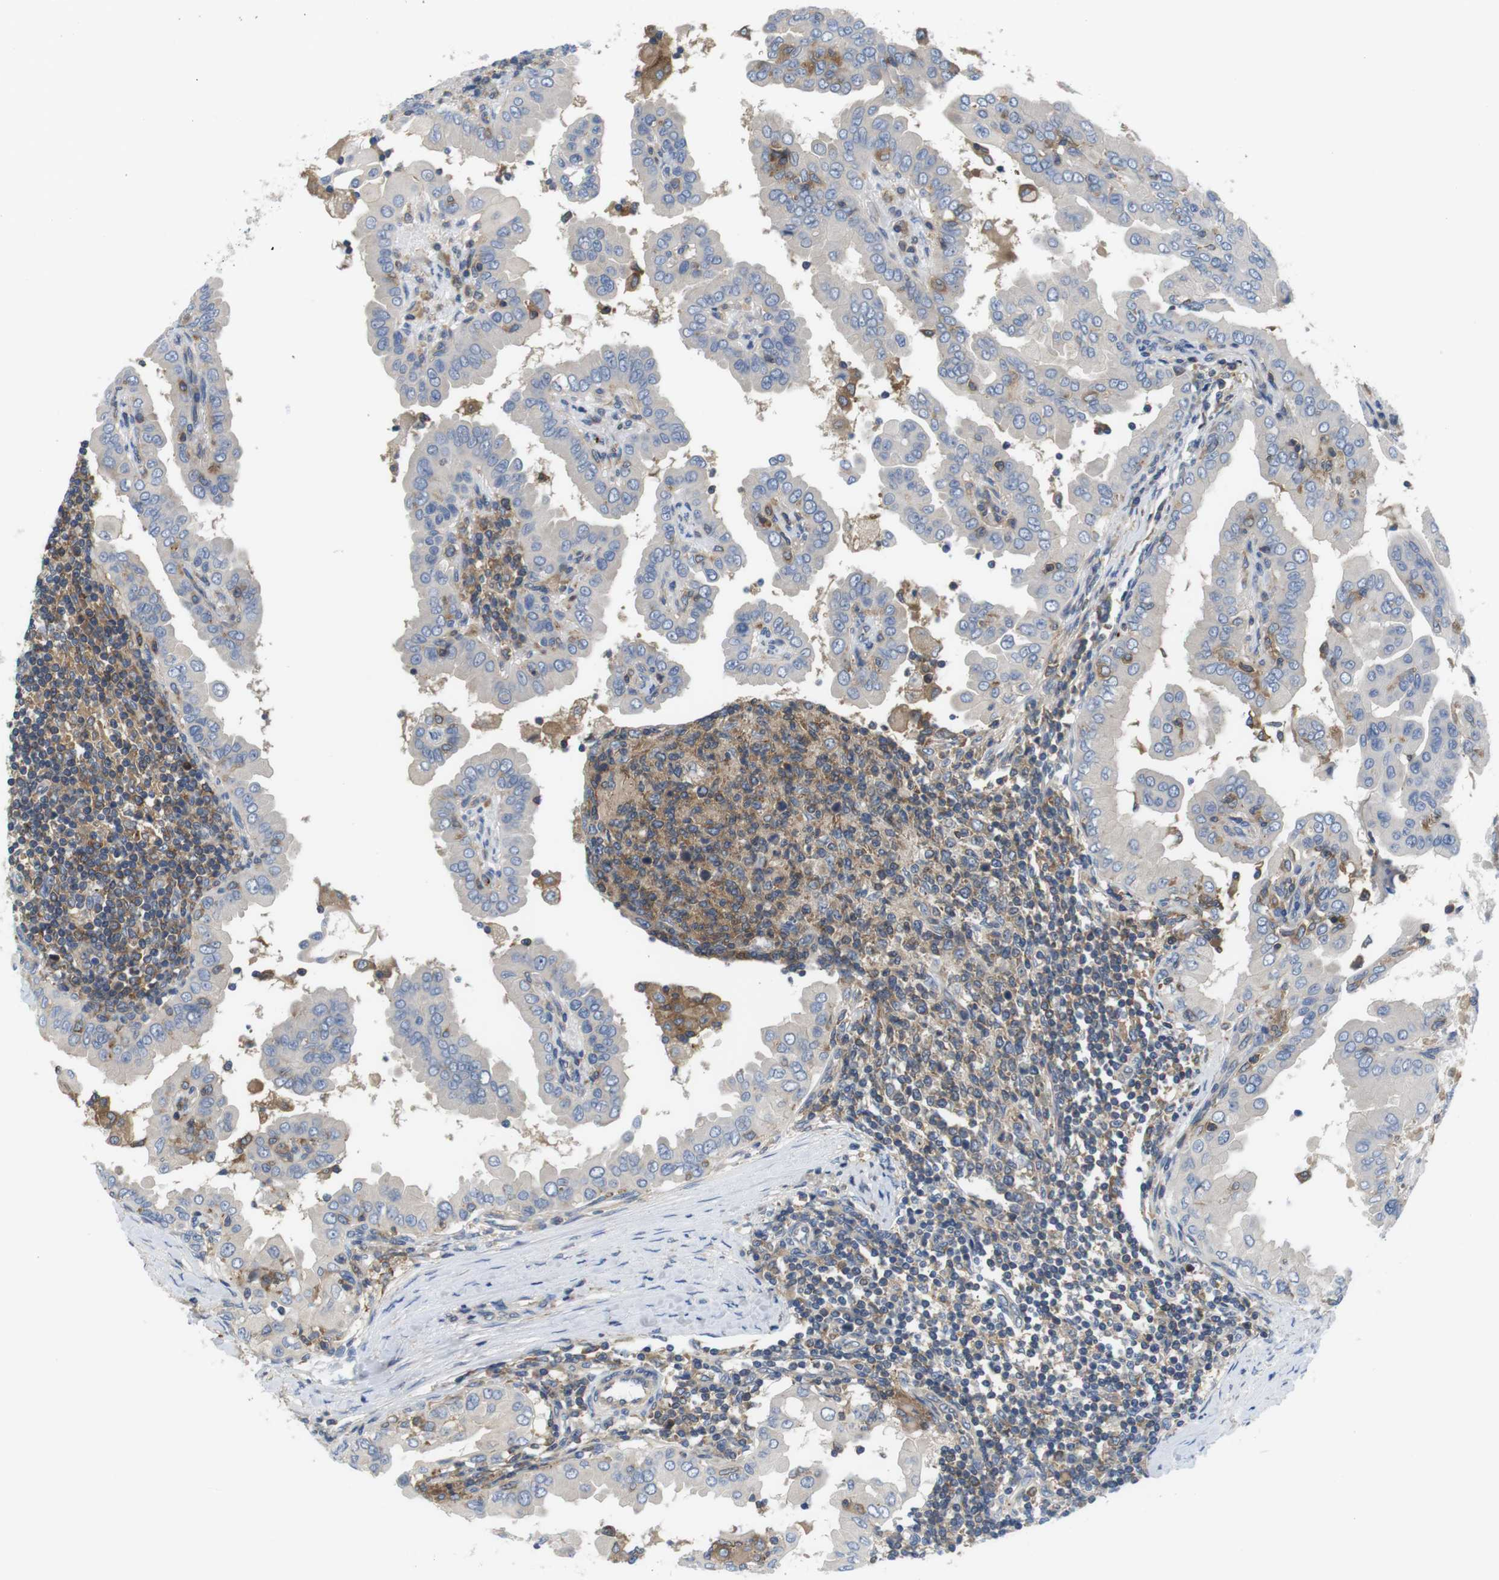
{"staining": {"intensity": "negative", "quantity": "none", "location": "none"}, "tissue": "thyroid cancer", "cell_type": "Tumor cells", "image_type": "cancer", "snomed": [{"axis": "morphology", "description": "Papillary adenocarcinoma, NOS"}, {"axis": "topography", "description": "Thyroid gland"}], "caption": "The immunohistochemistry micrograph has no significant staining in tumor cells of papillary adenocarcinoma (thyroid) tissue.", "gene": "HERPUD2", "patient": {"sex": "male", "age": 33}}